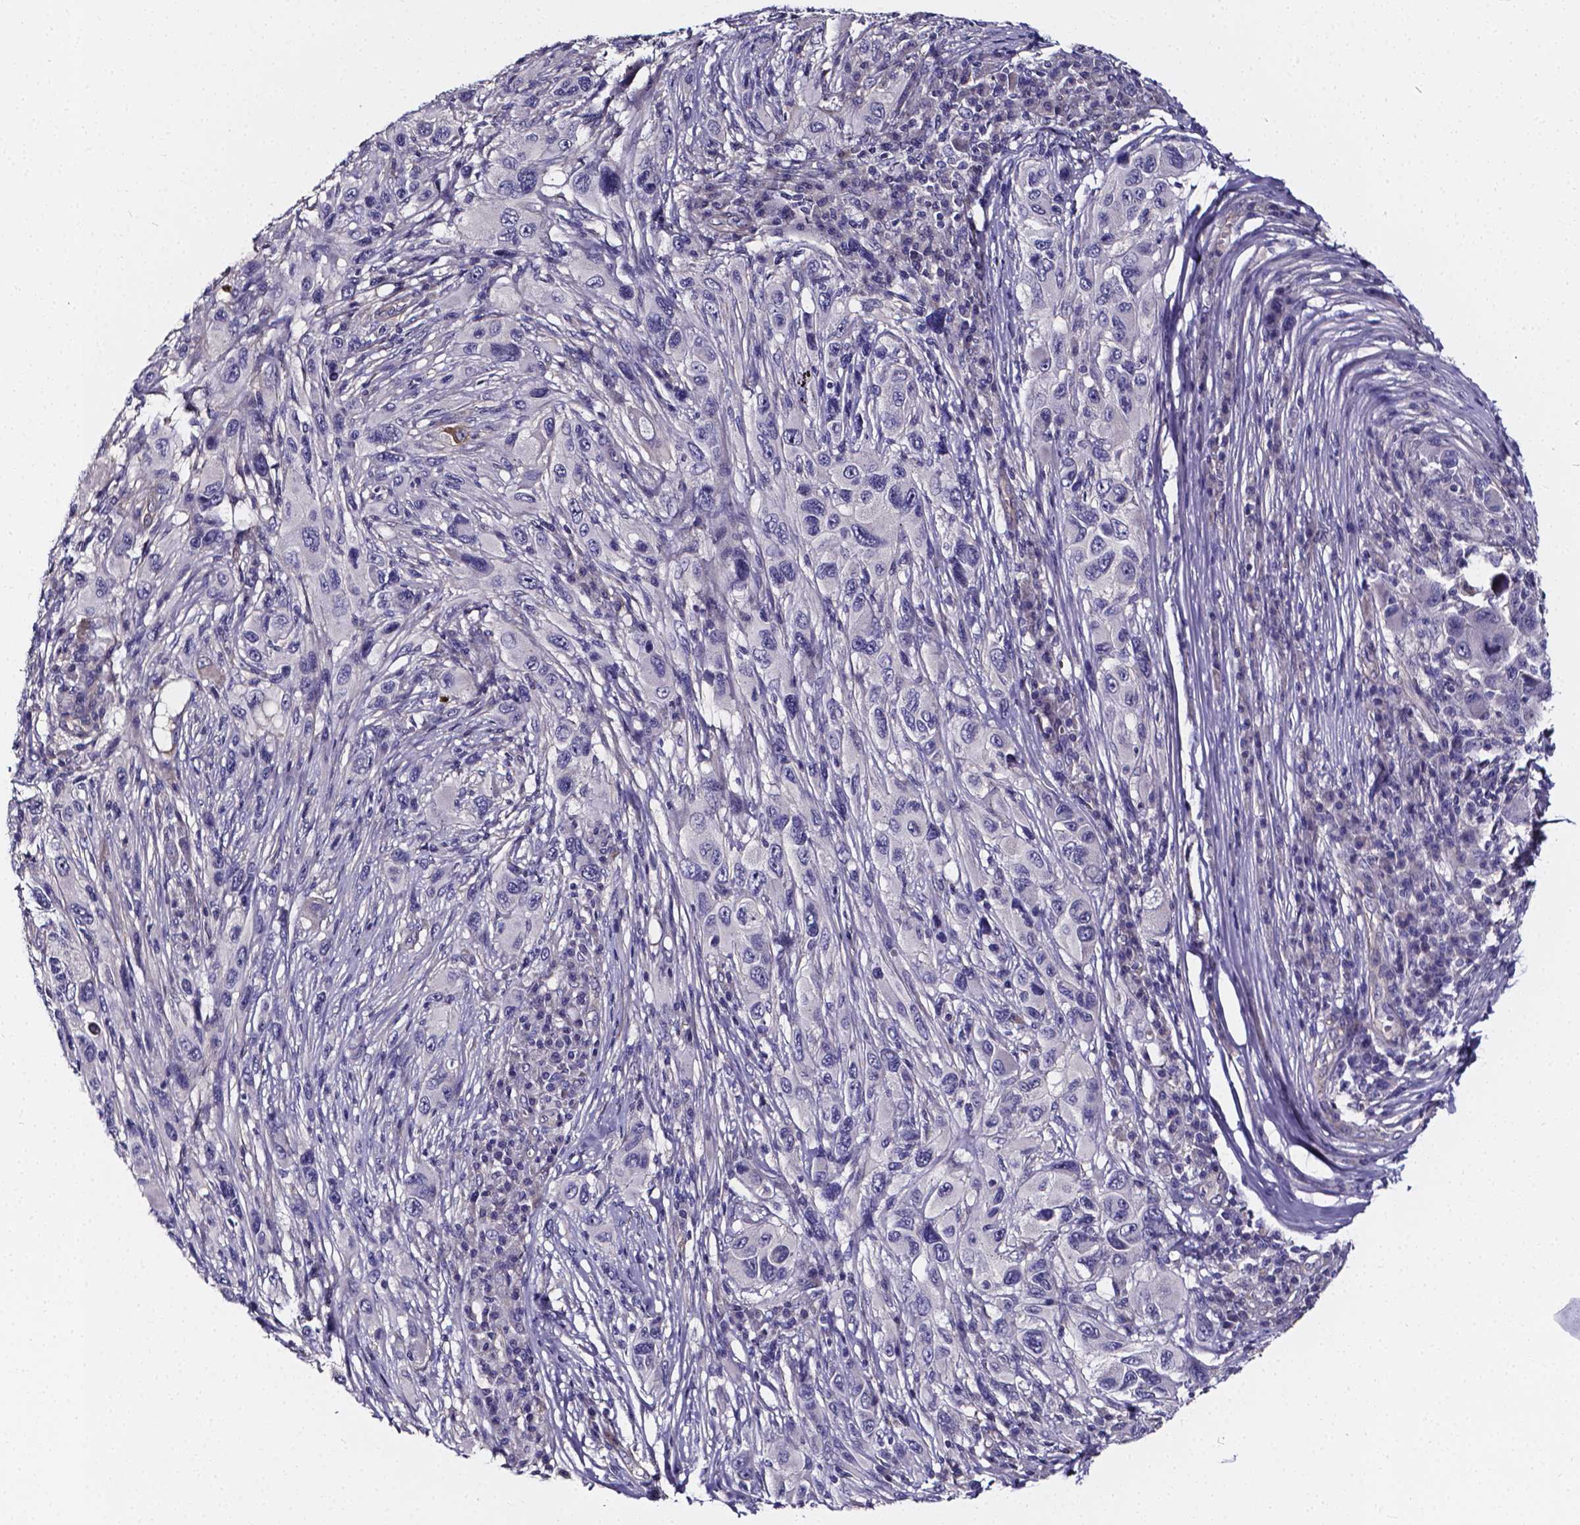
{"staining": {"intensity": "negative", "quantity": "none", "location": "none"}, "tissue": "melanoma", "cell_type": "Tumor cells", "image_type": "cancer", "snomed": [{"axis": "morphology", "description": "Malignant melanoma, NOS"}, {"axis": "topography", "description": "Skin"}], "caption": "Tumor cells are negative for protein expression in human melanoma. (DAB immunohistochemistry, high magnification).", "gene": "CACNG8", "patient": {"sex": "male", "age": 53}}